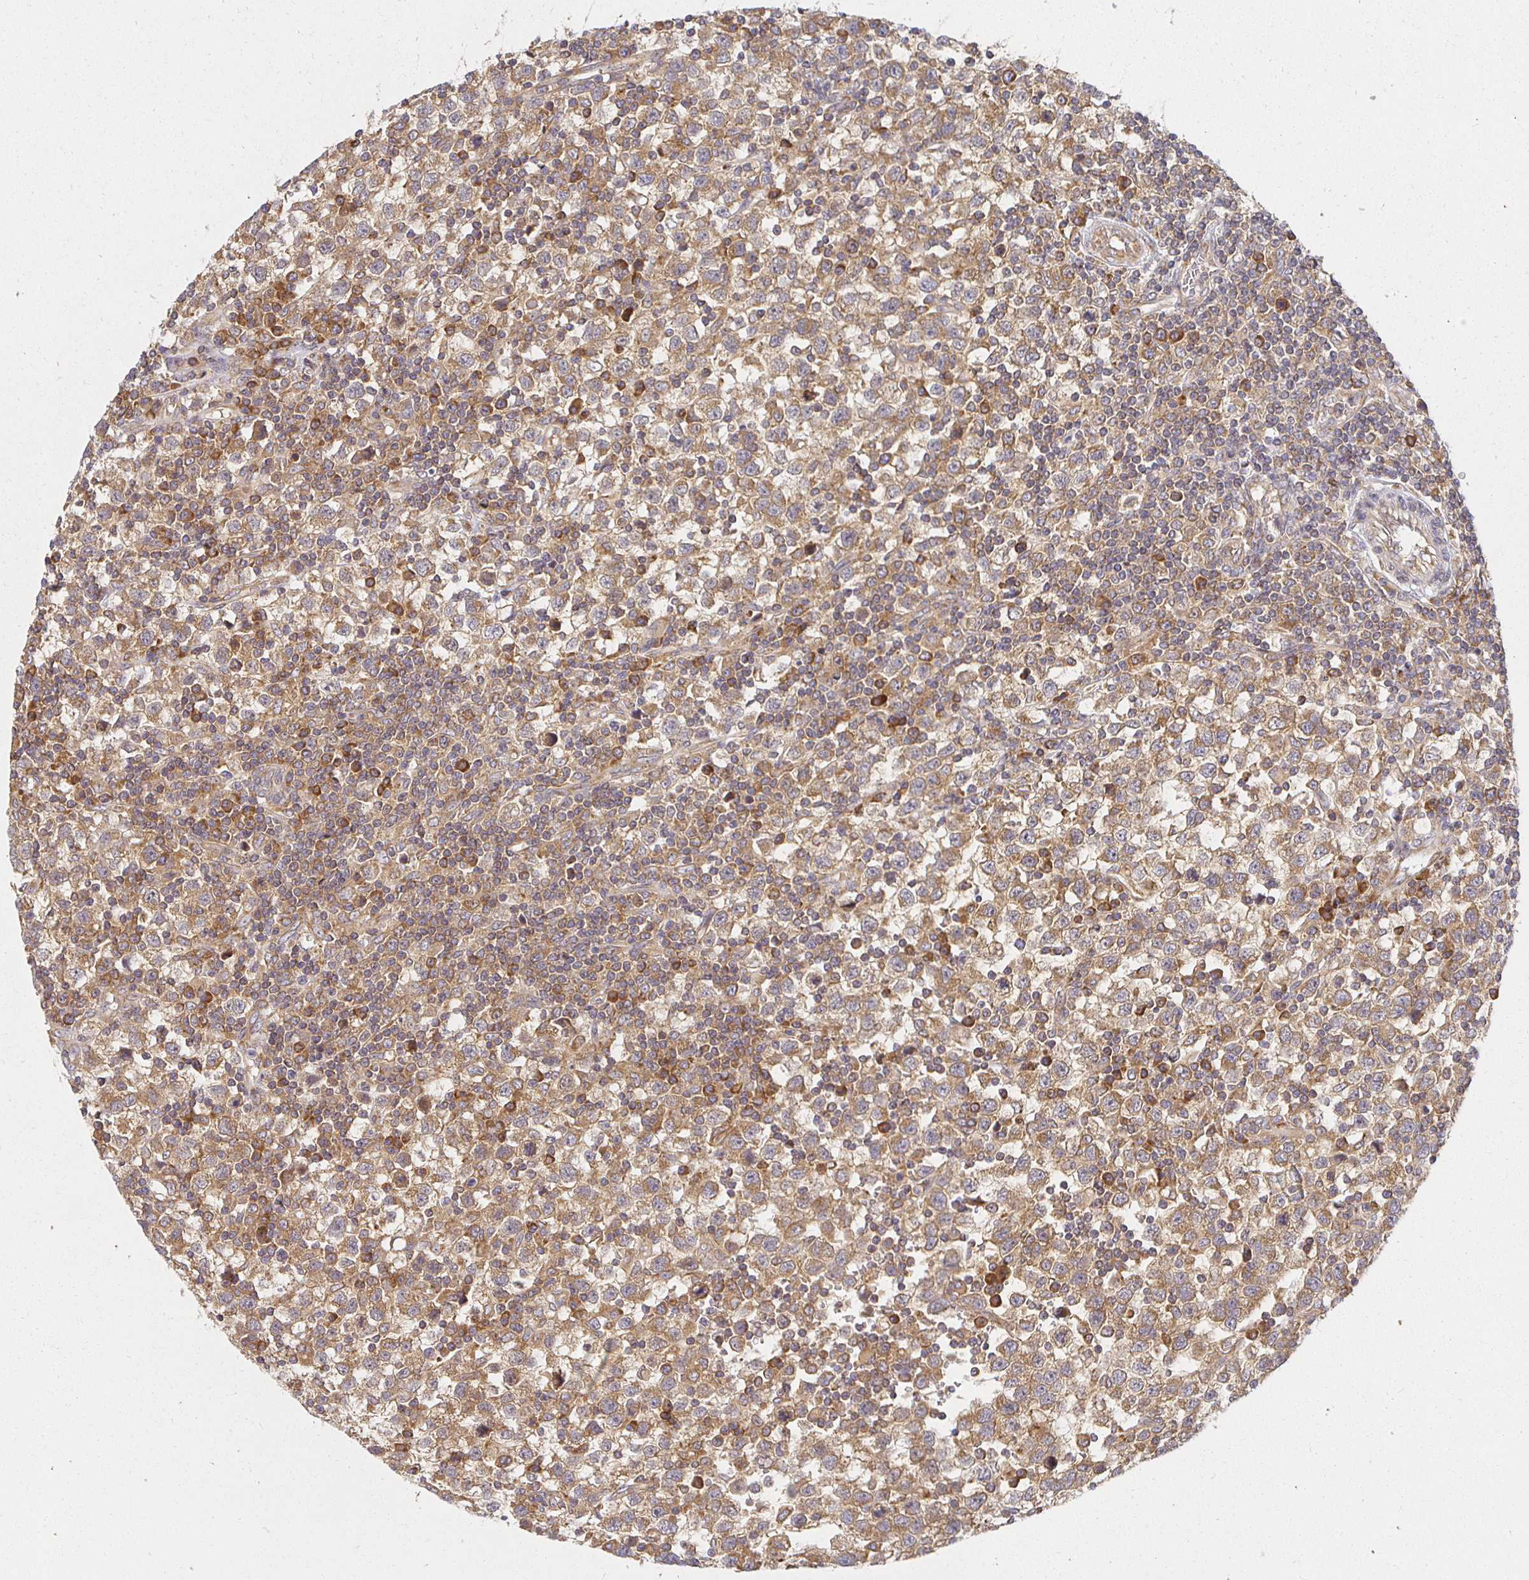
{"staining": {"intensity": "weak", "quantity": ">75%", "location": "cytoplasmic/membranous"}, "tissue": "testis cancer", "cell_type": "Tumor cells", "image_type": "cancer", "snomed": [{"axis": "morphology", "description": "Seminoma, NOS"}, {"axis": "topography", "description": "Testis"}], "caption": "Protein analysis of testis seminoma tissue displays weak cytoplasmic/membranous staining in approximately >75% of tumor cells.", "gene": "IRAK1", "patient": {"sex": "male", "age": 34}}